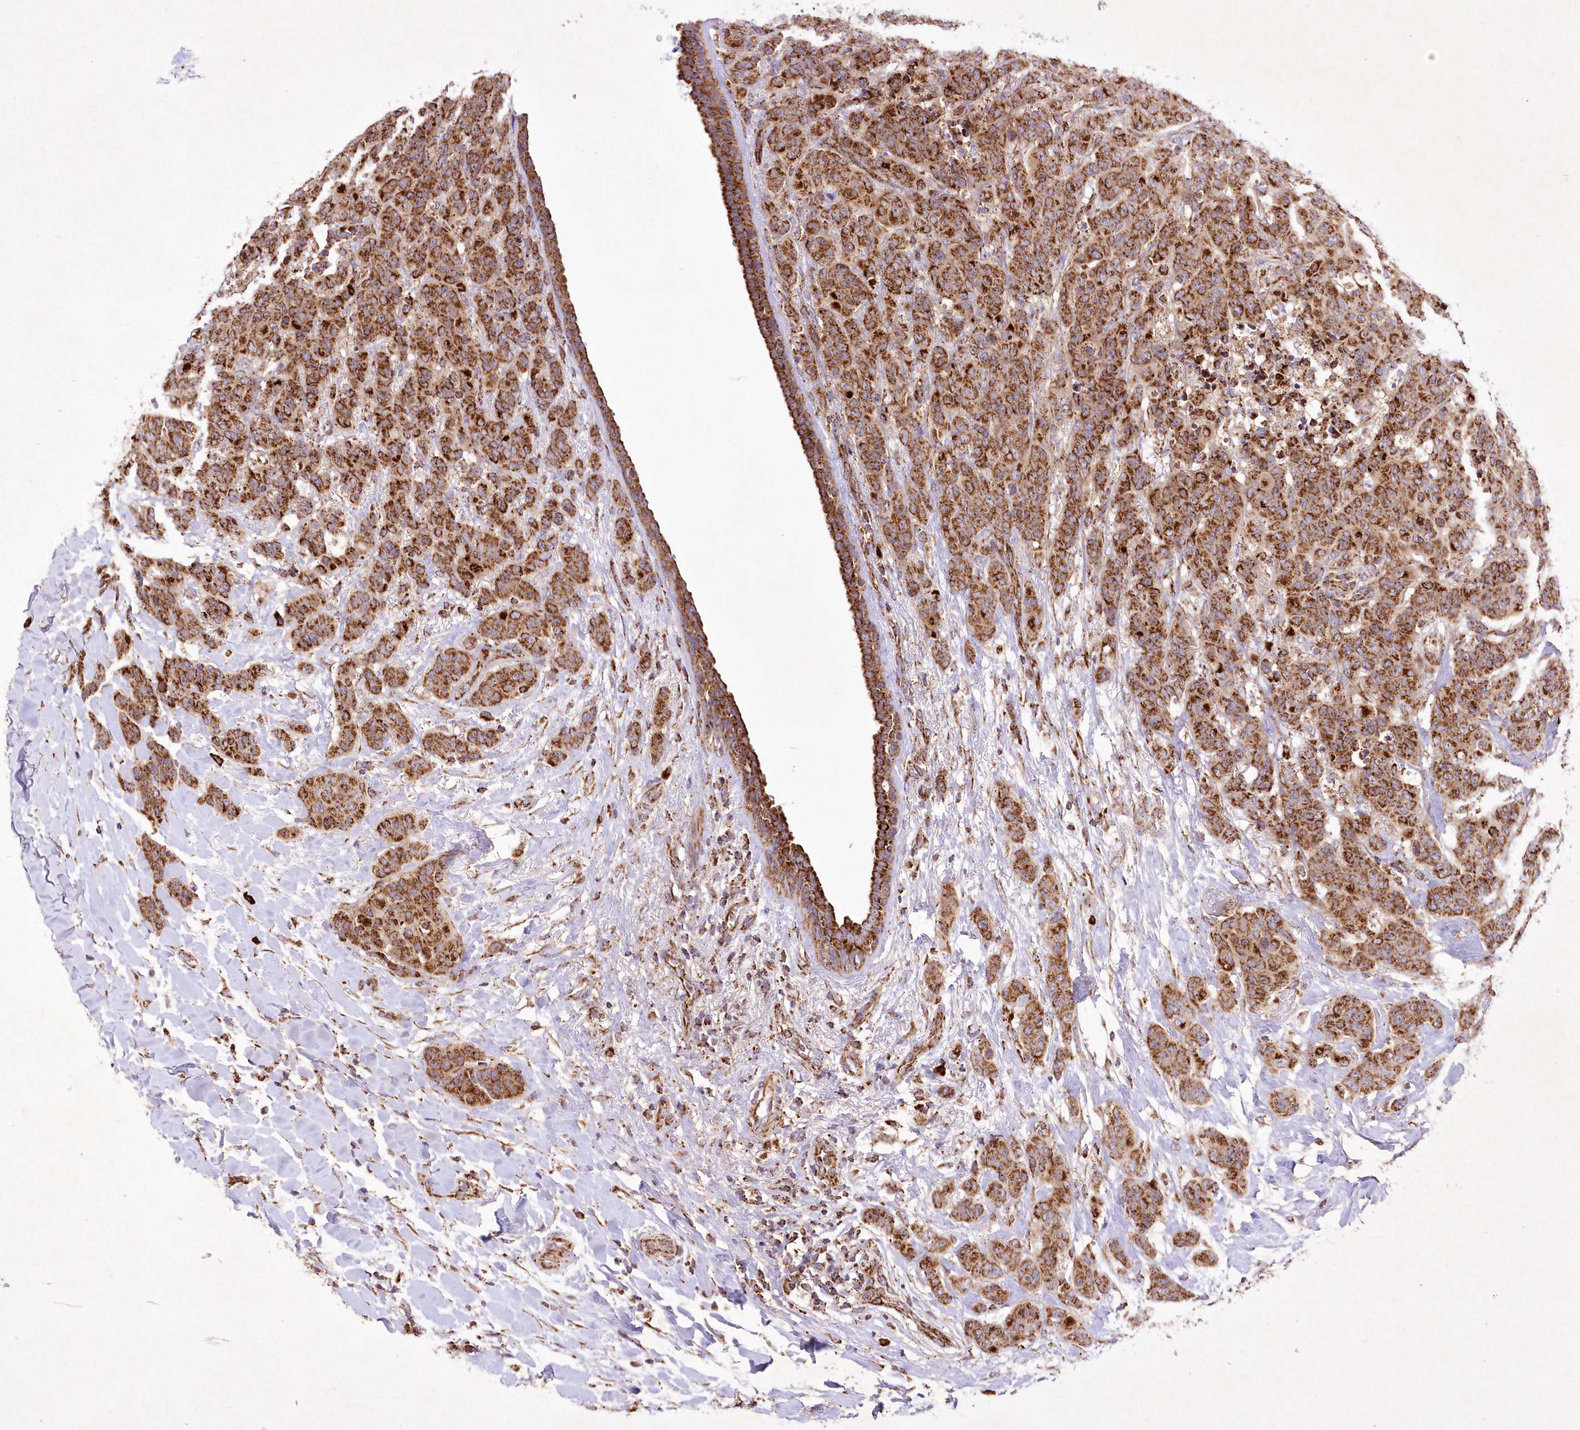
{"staining": {"intensity": "strong", "quantity": ">75%", "location": "cytoplasmic/membranous"}, "tissue": "breast cancer", "cell_type": "Tumor cells", "image_type": "cancer", "snomed": [{"axis": "morphology", "description": "Duct carcinoma"}, {"axis": "topography", "description": "Breast"}], "caption": "Breast infiltrating ductal carcinoma stained for a protein displays strong cytoplasmic/membranous positivity in tumor cells. Immunohistochemistry stains the protein of interest in brown and the nuclei are stained blue.", "gene": "ASNSD1", "patient": {"sex": "female", "age": 40}}